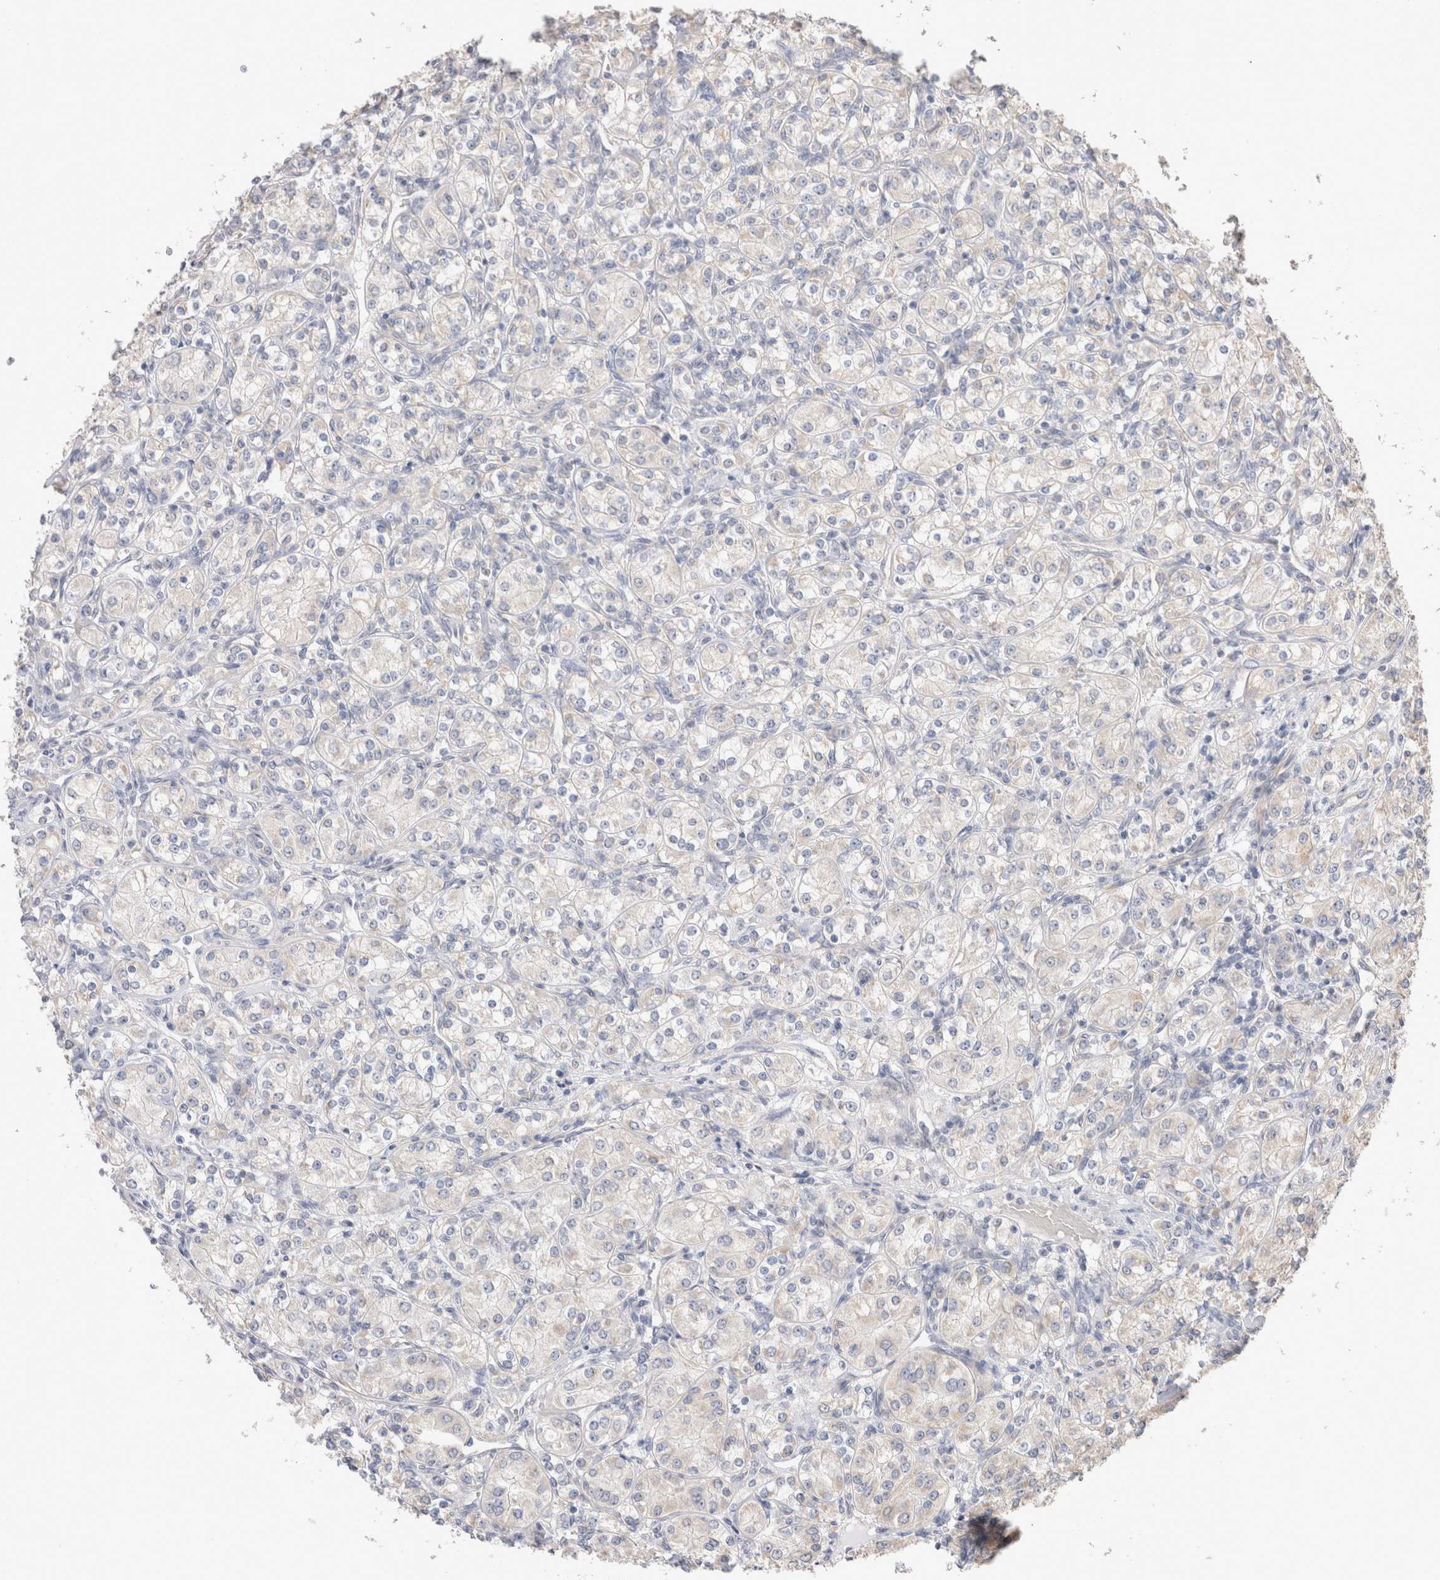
{"staining": {"intensity": "negative", "quantity": "none", "location": "none"}, "tissue": "renal cancer", "cell_type": "Tumor cells", "image_type": "cancer", "snomed": [{"axis": "morphology", "description": "Adenocarcinoma, NOS"}, {"axis": "topography", "description": "Kidney"}], "caption": "A micrograph of renal adenocarcinoma stained for a protein shows no brown staining in tumor cells.", "gene": "DMD", "patient": {"sex": "male", "age": 77}}